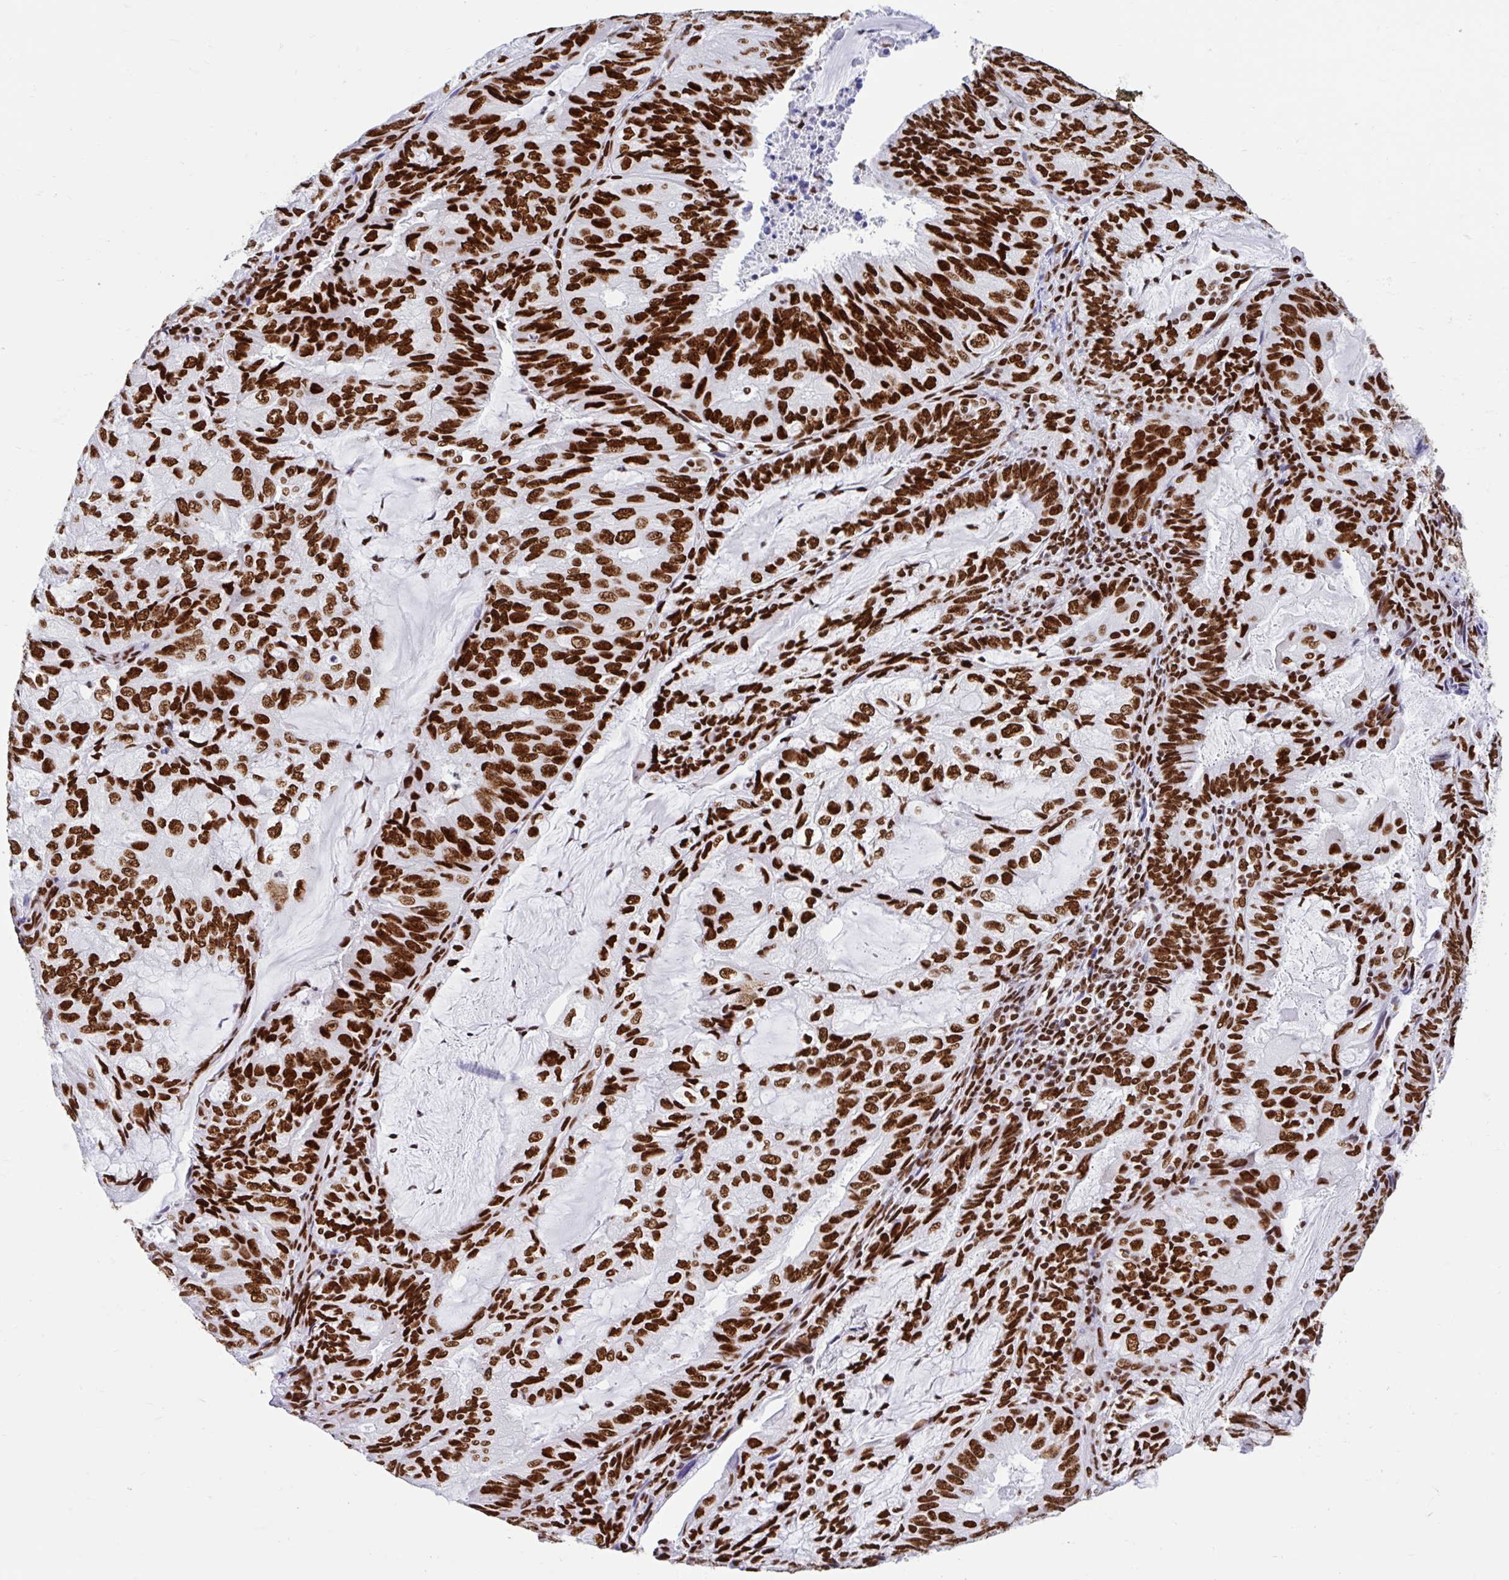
{"staining": {"intensity": "strong", "quantity": ">75%", "location": "nuclear"}, "tissue": "endometrial cancer", "cell_type": "Tumor cells", "image_type": "cancer", "snomed": [{"axis": "morphology", "description": "Adenocarcinoma, NOS"}, {"axis": "topography", "description": "Endometrium"}], "caption": "Immunohistochemistry (IHC) (DAB) staining of human adenocarcinoma (endometrial) shows strong nuclear protein positivity in approximately >75% of tumor cells.", "gene": "KHDRBS1", "patient": {"sex": "female", "age": 81}}